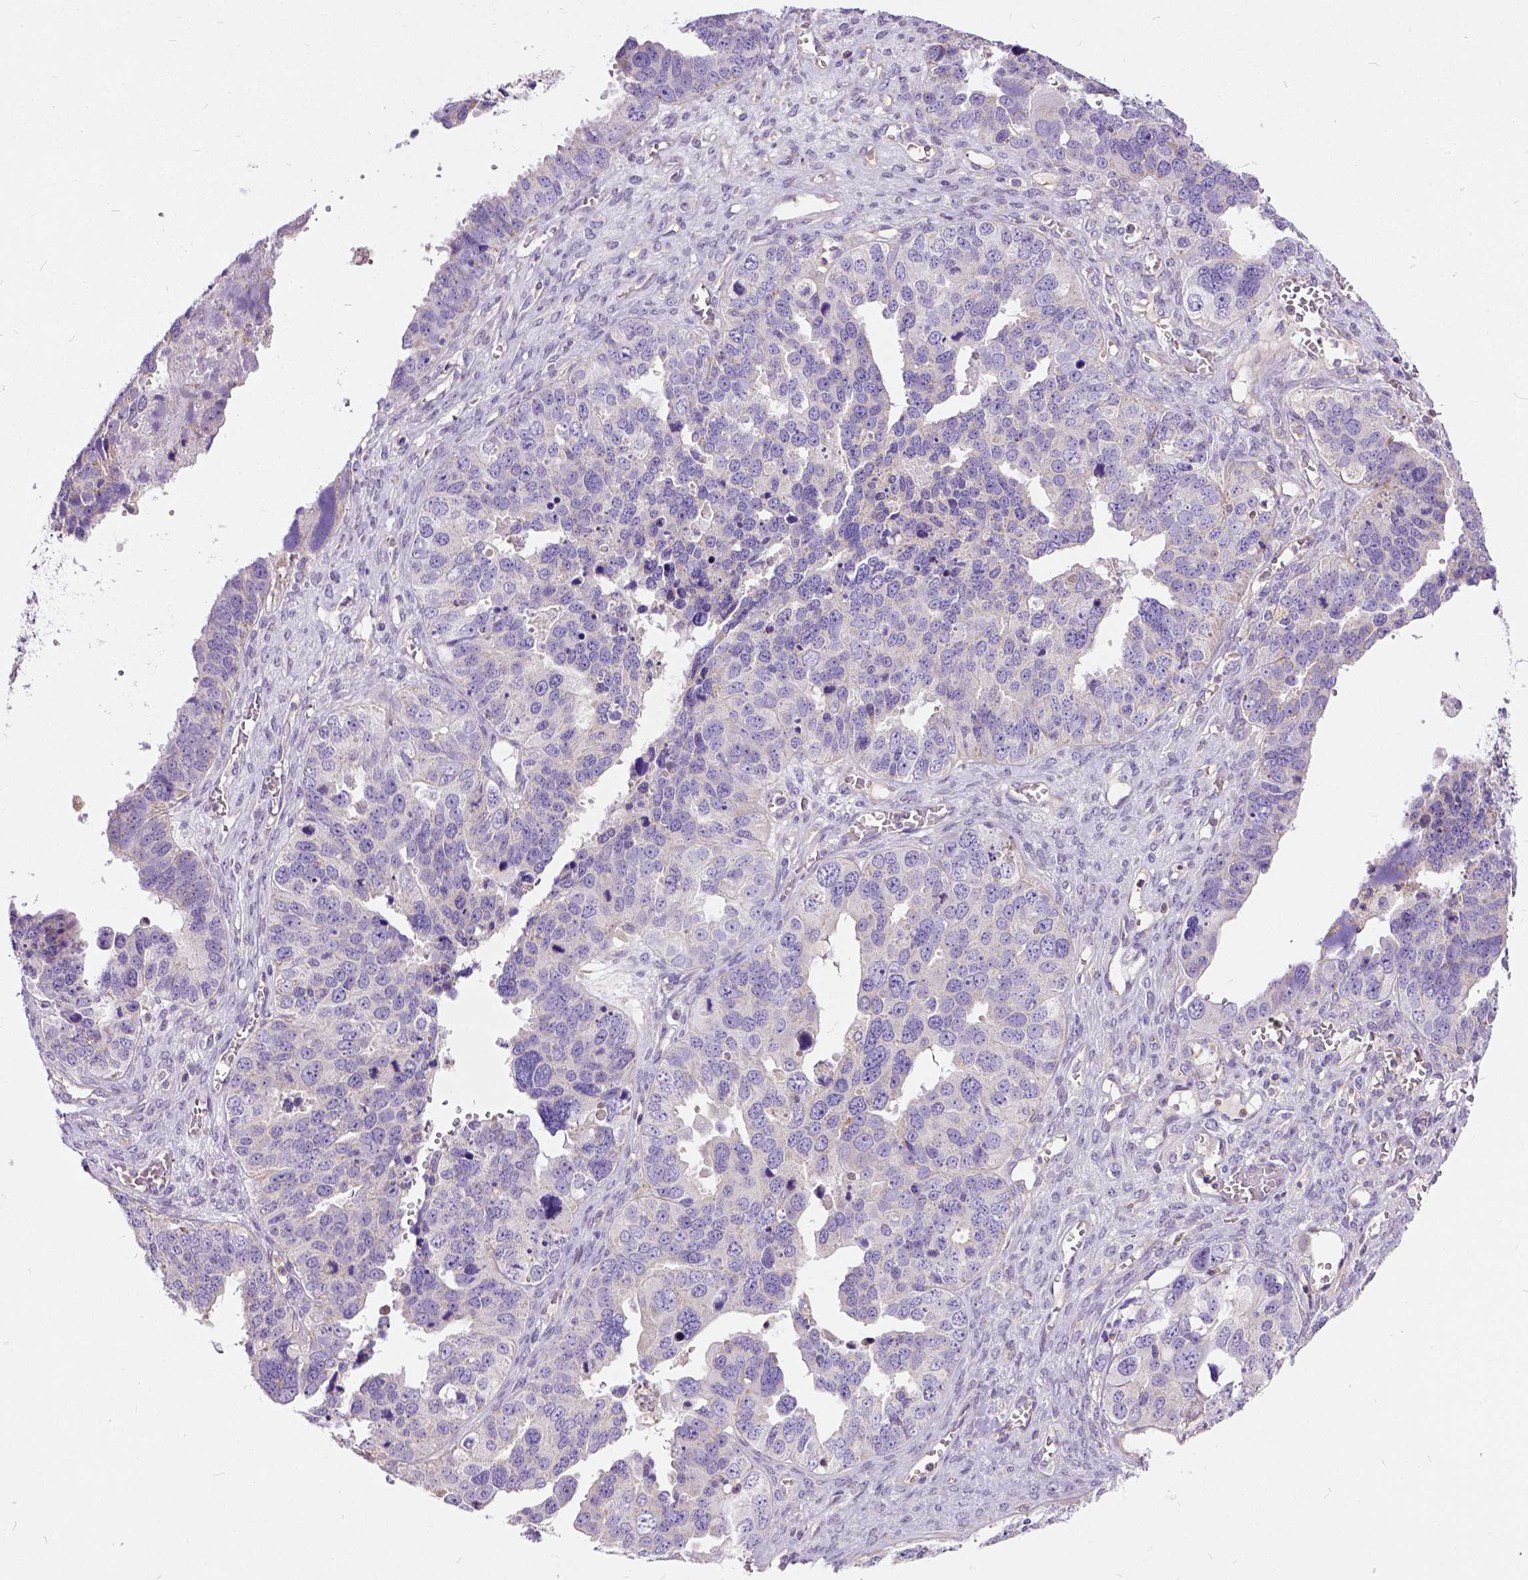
{"staining": {"intensity": "negative", "quantity": "none", "location": "none"}, "tissue": "ovarian cancer", "cell_type": "Tumor cells", "image_type": "cancer", "snomed": [{"axis": "morphology", "description": "Cystadenocarcinoma, serous, NOS"}, {"axis": "topography", "description": "Ovary"}], "caption": "This is a histopathology image of immunohistochemistry staining of ovarian cancer (serous cystadenocarcinoma), which shows no positivity in tumor cells.", "gene": "CADM4", "patient": {"sex": "female", "age": 76}}